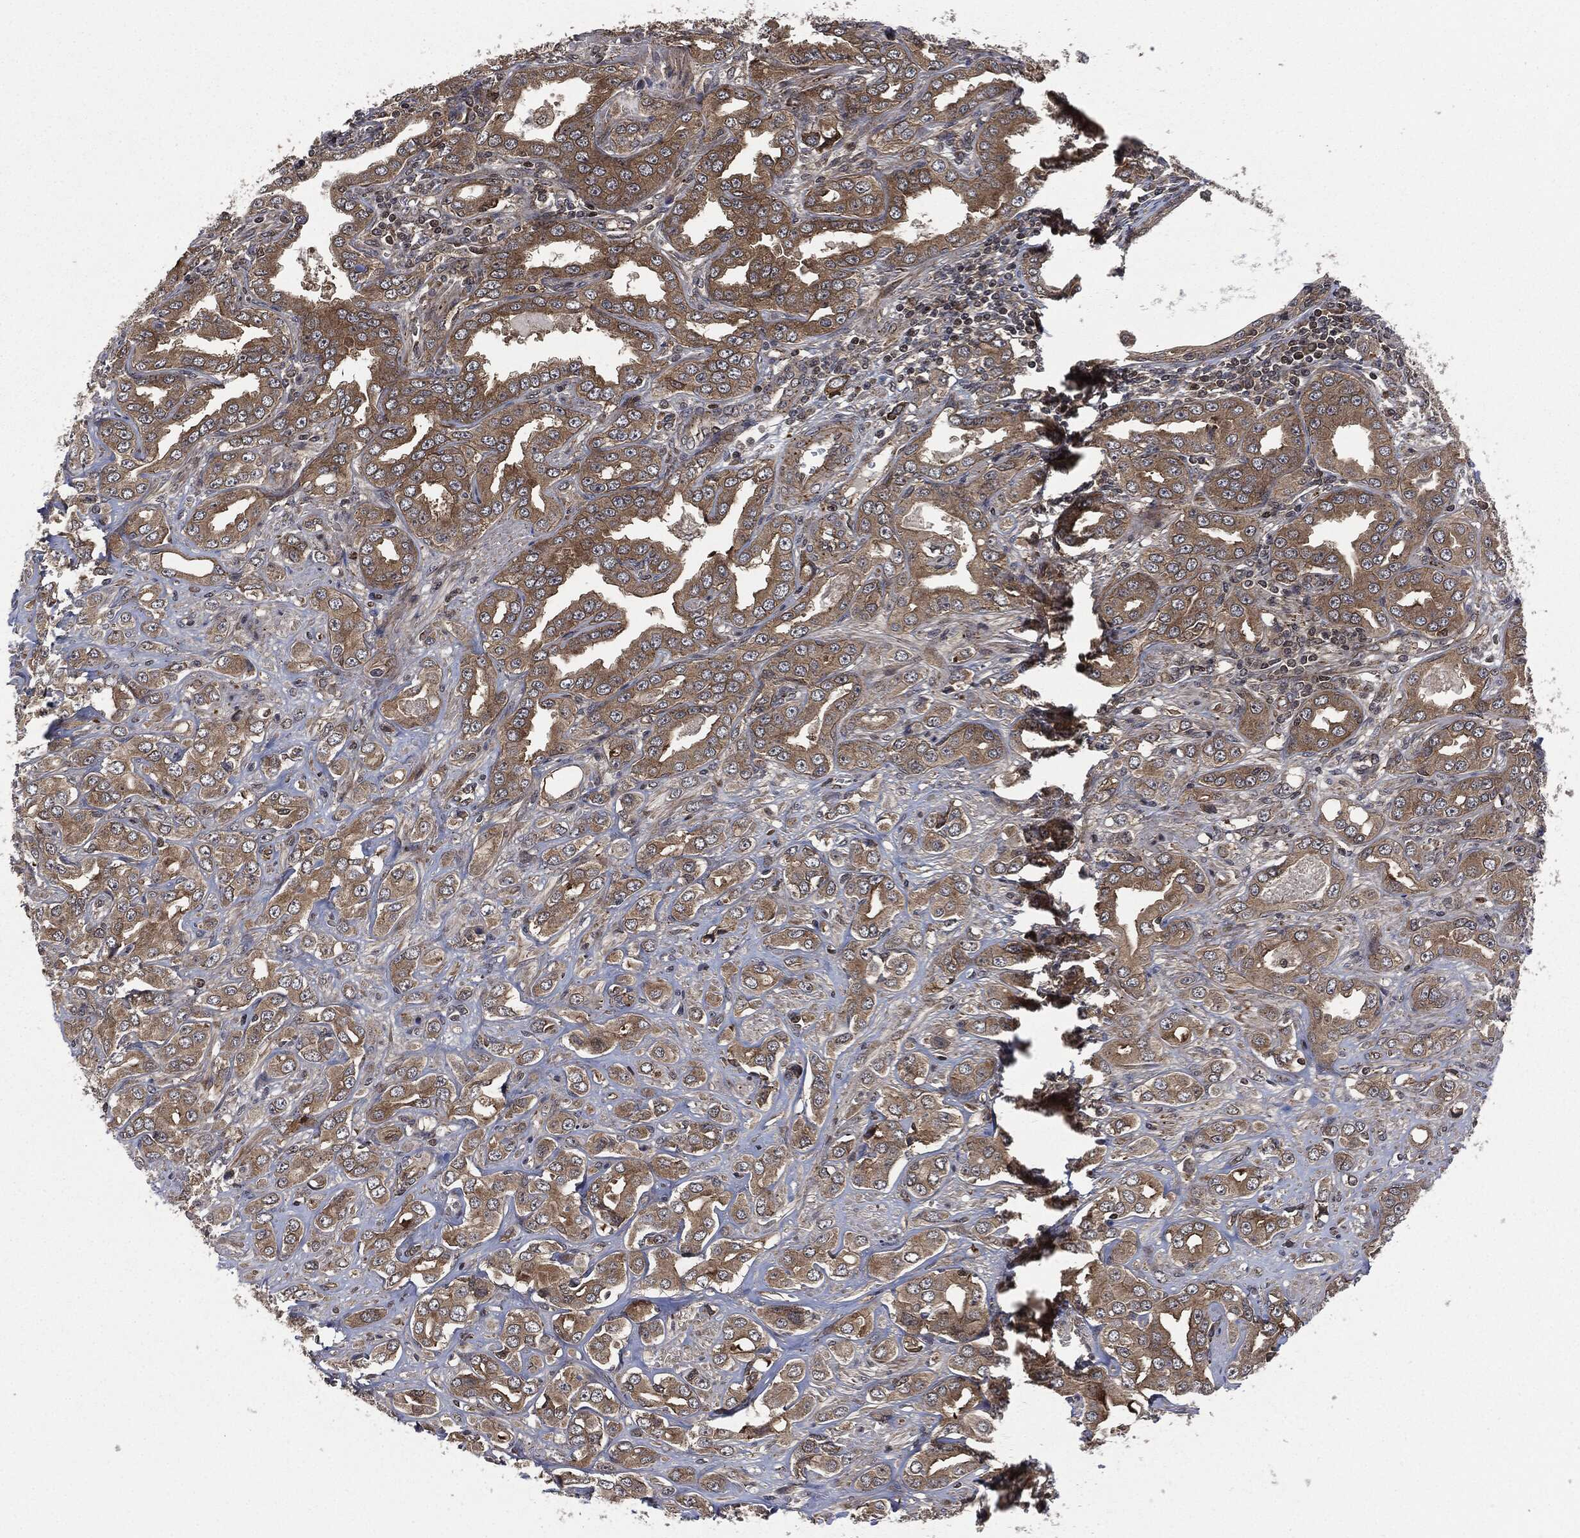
{"staining": {"intensity": "moderate", "quantity": ">75%", "location": "cytoplasmic/membranous"}, "tissue": "prostate cancer", "cell_type": "Tumor cells", "image_type": "cancer", "snomed": [{"axis": "morphology", "description": "Adenocarcinoma, NOS"}, {"axis": "topography", "description": "Prostate and seminal vesicle, NOS"}, {"axis": "topography", "description": "Prostate"}], "caption": "This is an image of immunohistochemistry (IHC) staining of adenocarcinoma (prostate), which shows moderate staining in the cytoplasmic/membranous of tumor cells.", "gene": "HRAS", "patient": {"sex": "male", "age": 69}}